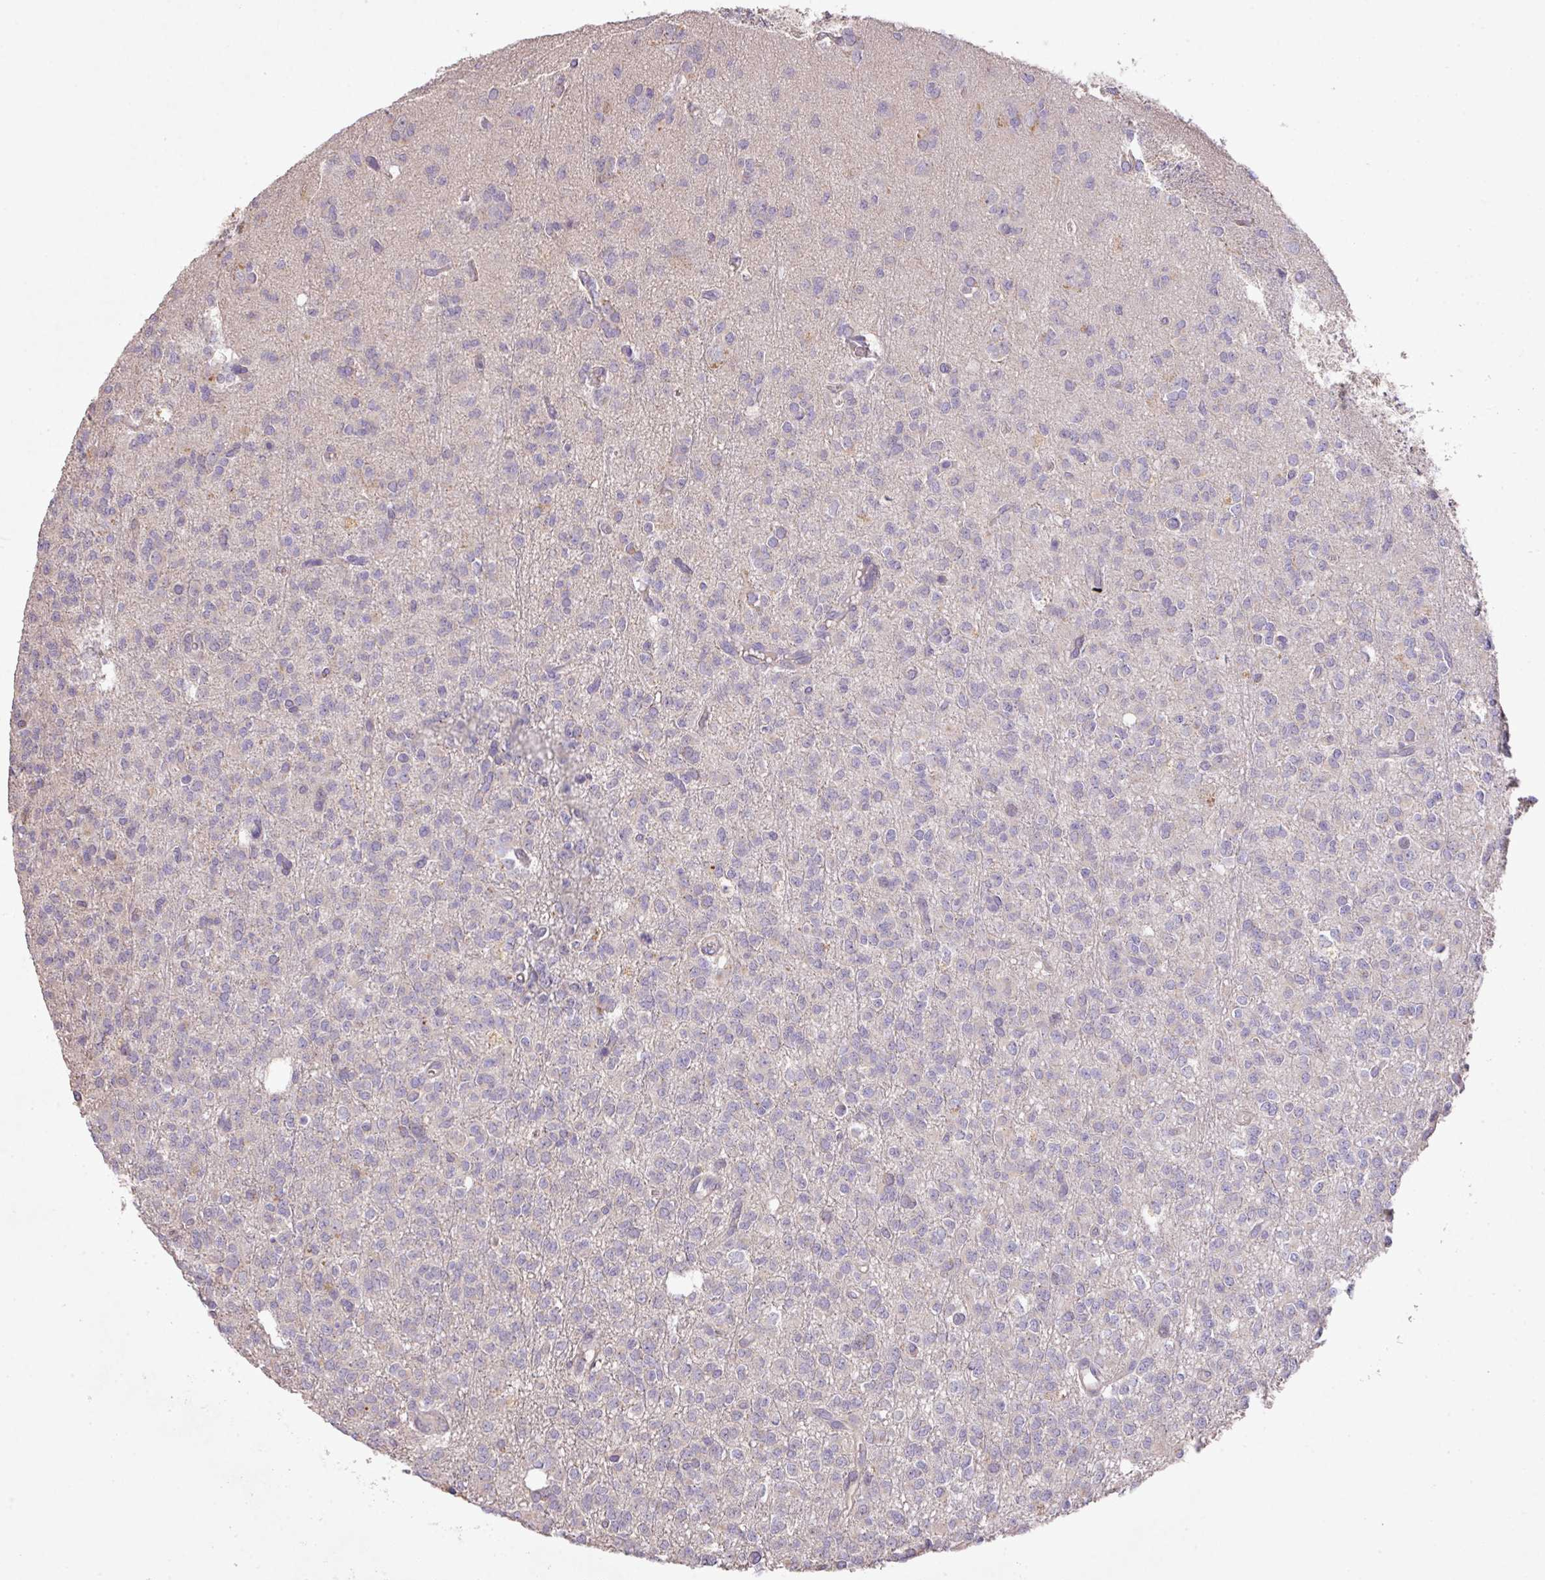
{"staining": {"intensity": "negative", "quantity": "none", "location": "none"}, "tissue": "glioma", "cell_type": "Tumor cells", "image_type": "cancer", "snomed": [{"axis": "morphology", "description": "Glioma, malignant, Low grade"}, {"axis": "topography", "description": "Brain"}], "caption": "Protein analysis of malignant glioma (low-grade) shows no significant positivity in tumor cells.", "gene": "PRADC1", "patient": {"sex": "female", "age": 33}}